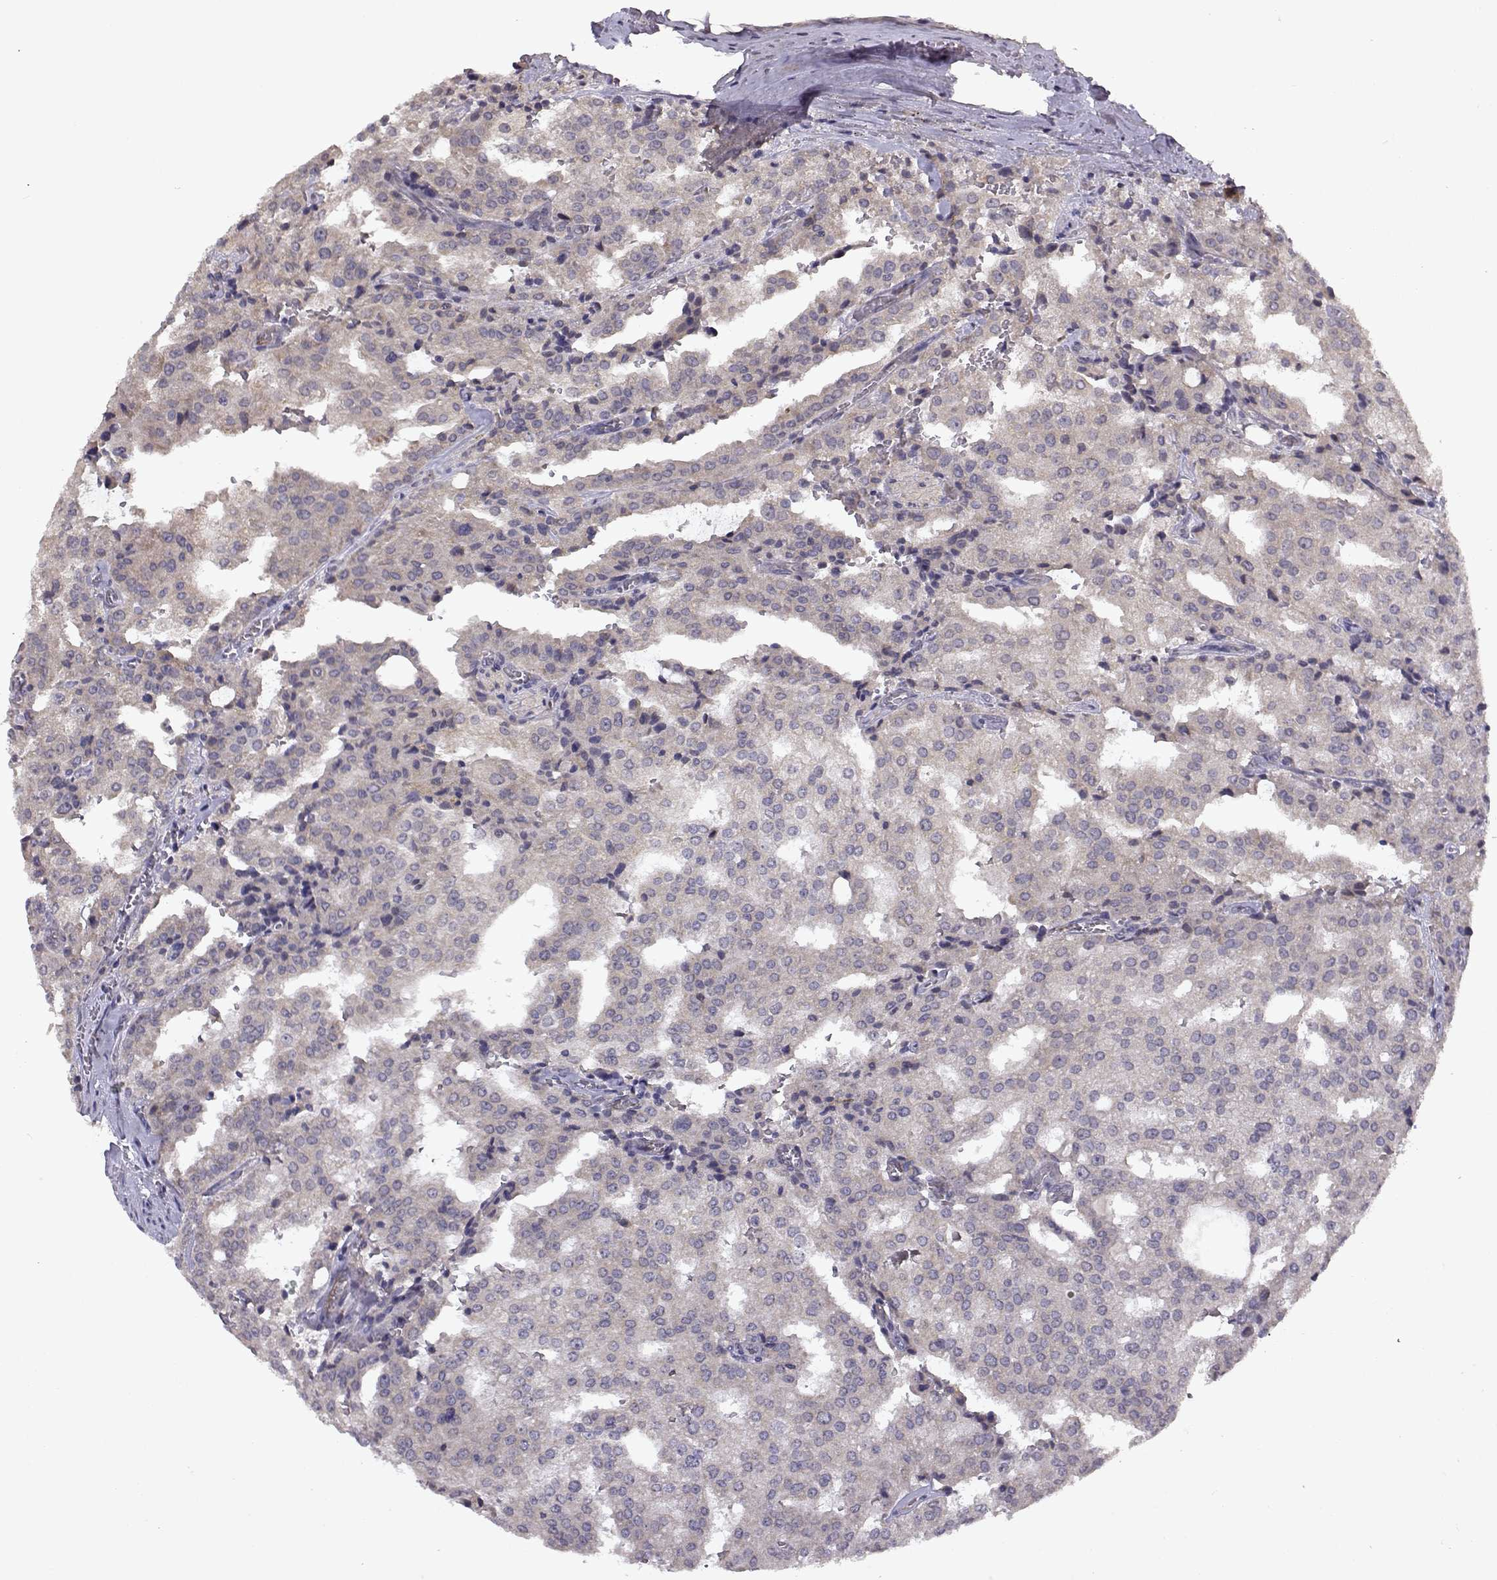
{"staining": {"intensity": "weak", "quantity": "25%-75%", "location": "cytoplasmic/membranous"}, "tissue": "prostate cancer", "cell_type": "Tumor cells", "image_type": "cancer", "snomed": [{"axis": "morphology", "description": "Adenocarcinoma, High grade"}, {"axis": "topography", "description": "Prostate"}], "caption": "This is an image of immunohistochemistry (IHC) staining of prostate cancer (high-grade adenocarcinoma), which shows weak expression in the cytoplasmic/membranous of tumor cells.", "gene": "BMX", "patient": {"sex": "male", "age": 68}}